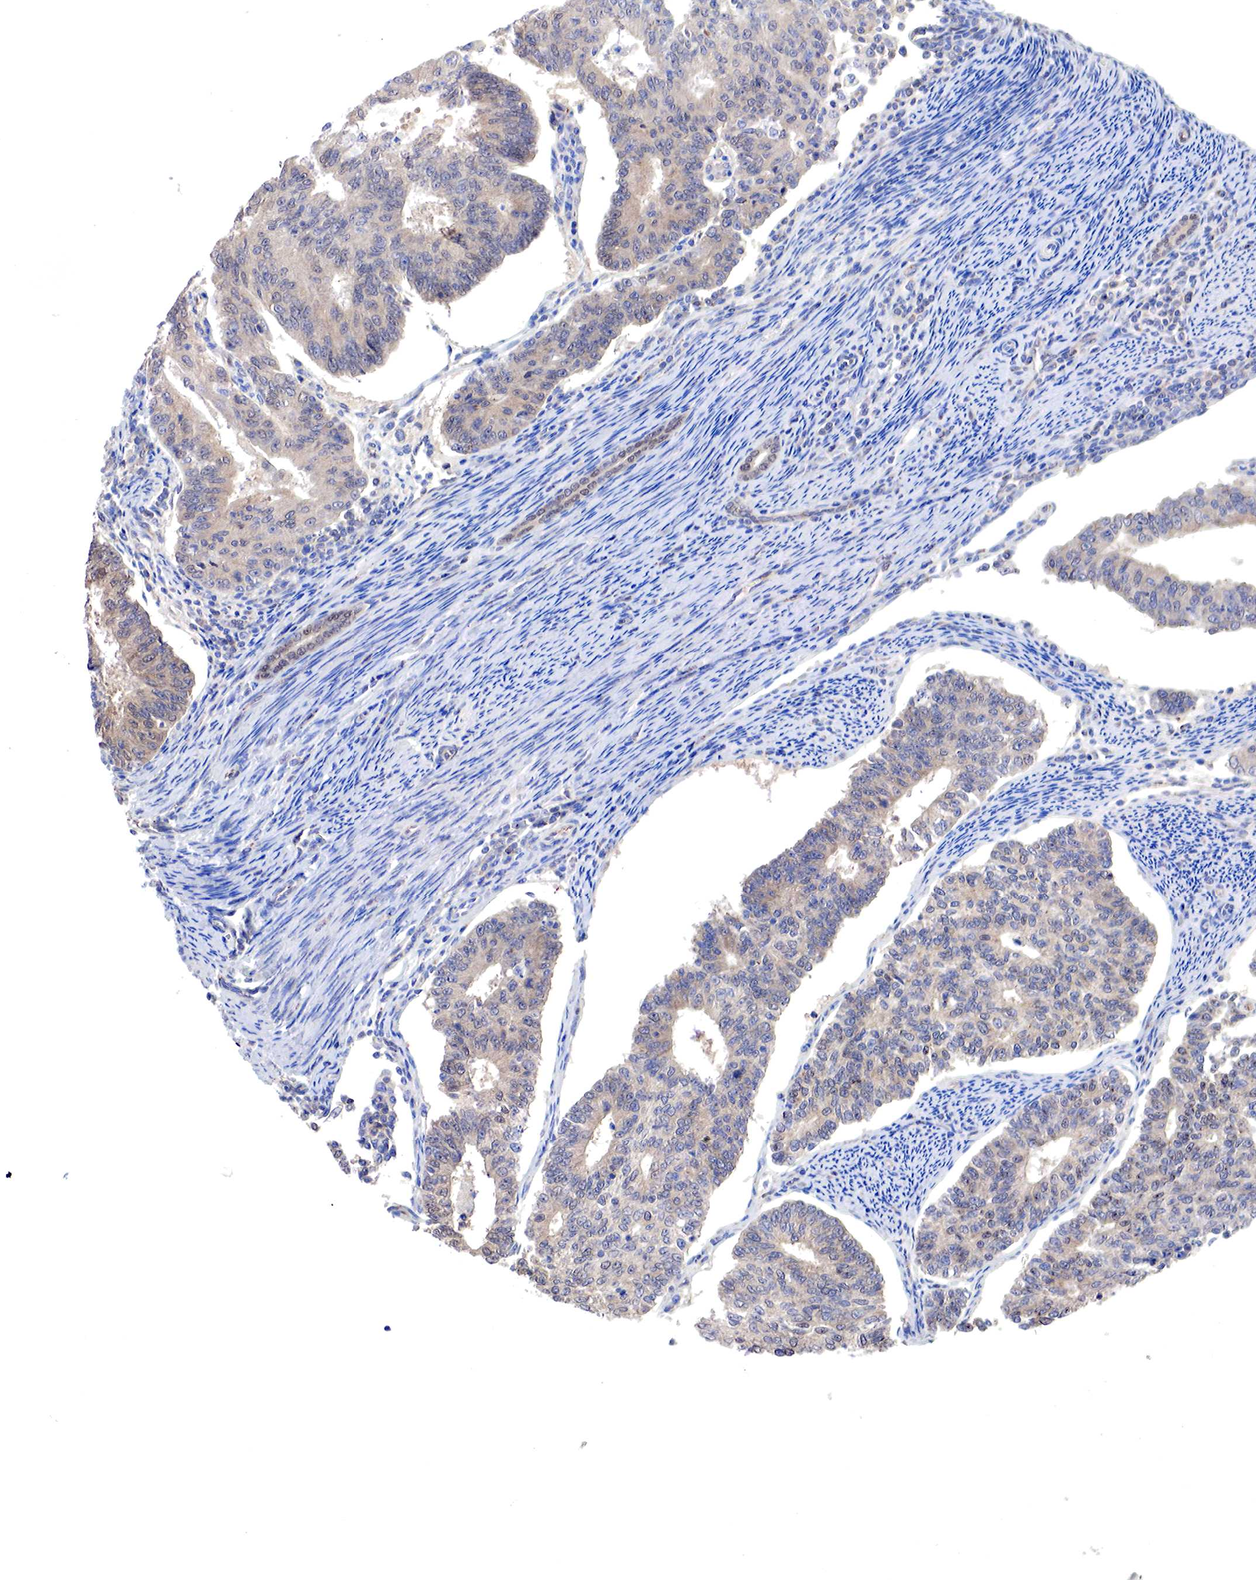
{"staining": {"intensity": "weak", "quantity": ">75%", "location": "cytoplasmic/membranous,nuclear"}, "tissue": "endometrial cancer", "cell_type": "Tumor cells", "image_type": "cancer", "snomed": [{"axis": "morphology", "description": "Adenocarcinoma, NOS"}, {"axis": "topography", "description": "Endometrium"}], "caption": "Endometrial cancer tissue displays weak cytoplasmic/membranous and nuclear staining in about >75% of tumor cells Immunohistochemistry stains the protein of interest in brown and the nuclei are stained blue.", "gene": "PABIR2", "patient": {"sex": "female", "age": 56}}